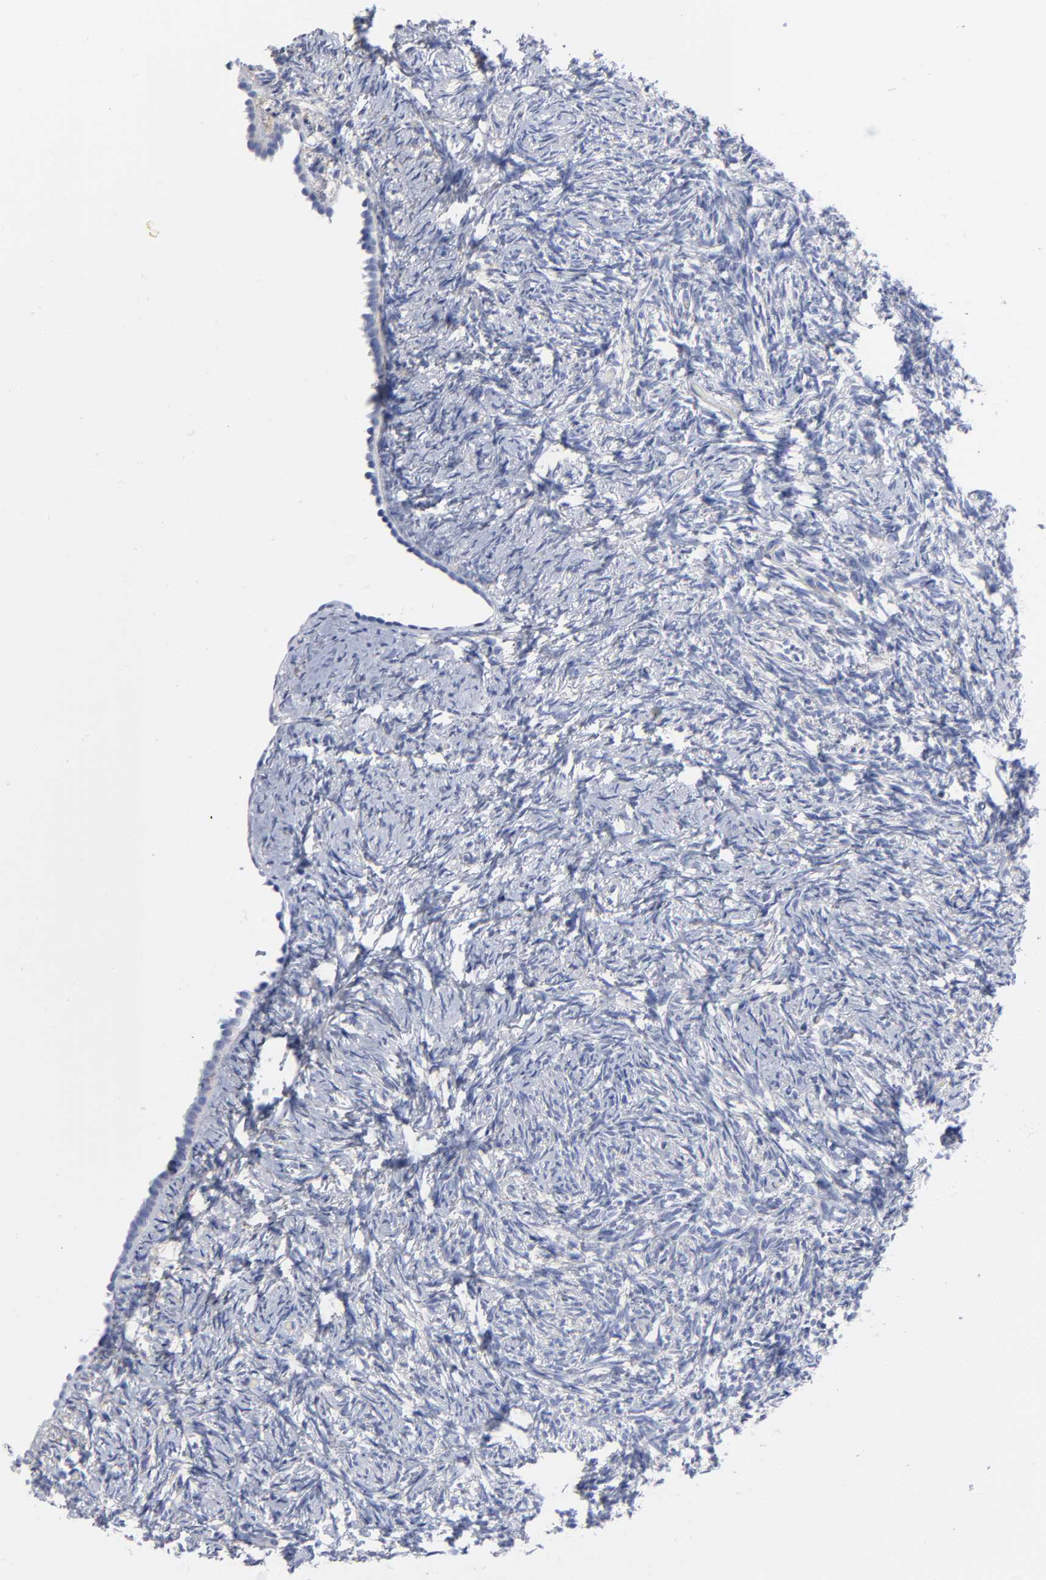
{"staining": {"intensity": "negative", "quantity": "none", "location": "none"}, "tissue": "ovary", "cell_type": "Ovarian stroma cells", "image_type": "normal", "snomed": [{"axis": "morphology", "description": "Normal tissue, NOS"}, {"axis": "topography", "description": "Ovary"}], "caption": "DAB immunohistochemical staining of benign ovary reveals no significant staining in ovarian stroma cells.", "gene": "STAT2", "patient": {"sex": "female", "age": 60}}